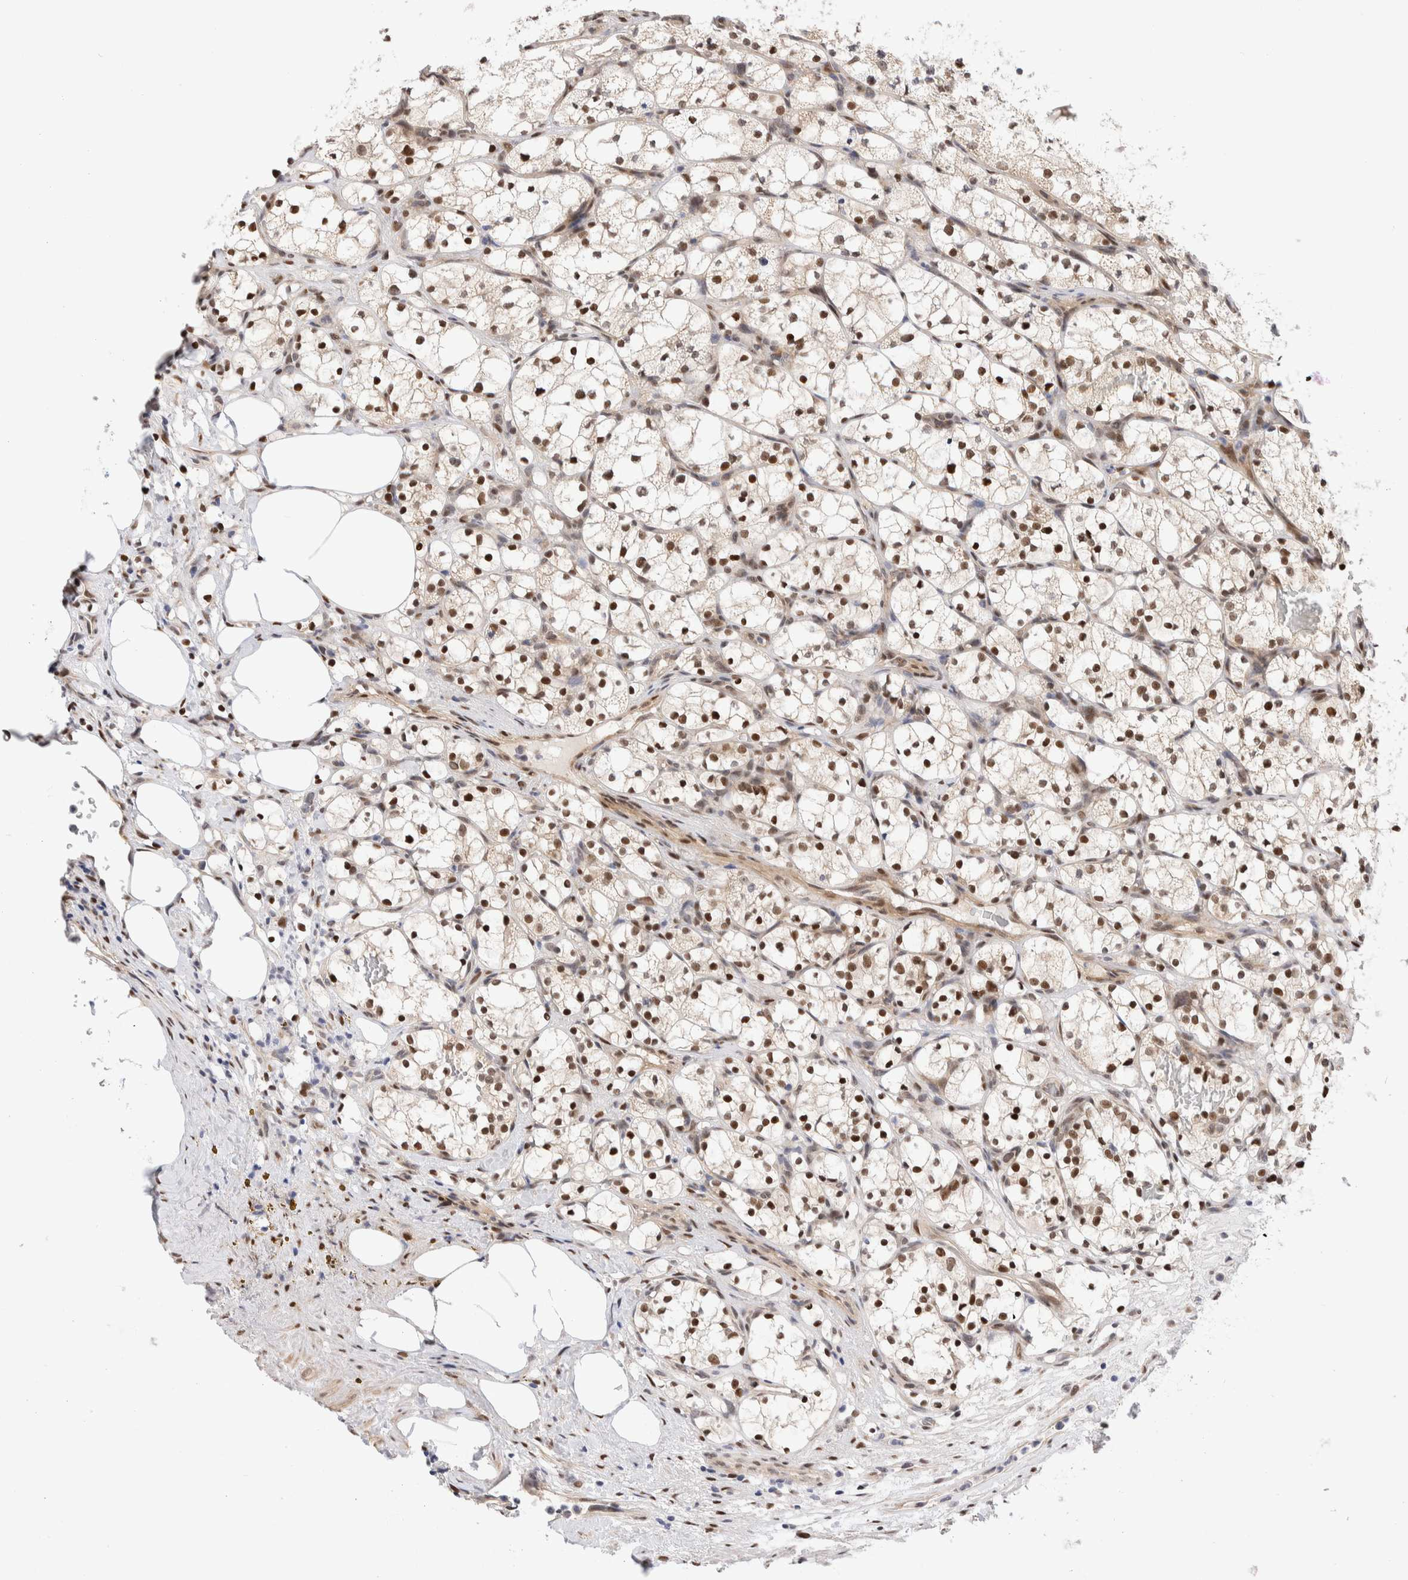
{"staining": {"intensity": "moderate", "quantity": ">75%", "location": "nuclear"}, "tissue": "renal cancer", "cell_type": "Tumor cells", "image_type": "cancer", "snomed": [{"axis": "morphology", "description": "Adenocarcinoma, NOS"}, {"axis": "topography", "description": "Kidney"}], "caption": "Immunohistochemical staining of adenocarcinoma (renal) displays moderate nuclear protein staining in approximately >75% of tumor cells.", "gene": "NSMAF", "patient": {"sex": "female", "age": 69}}